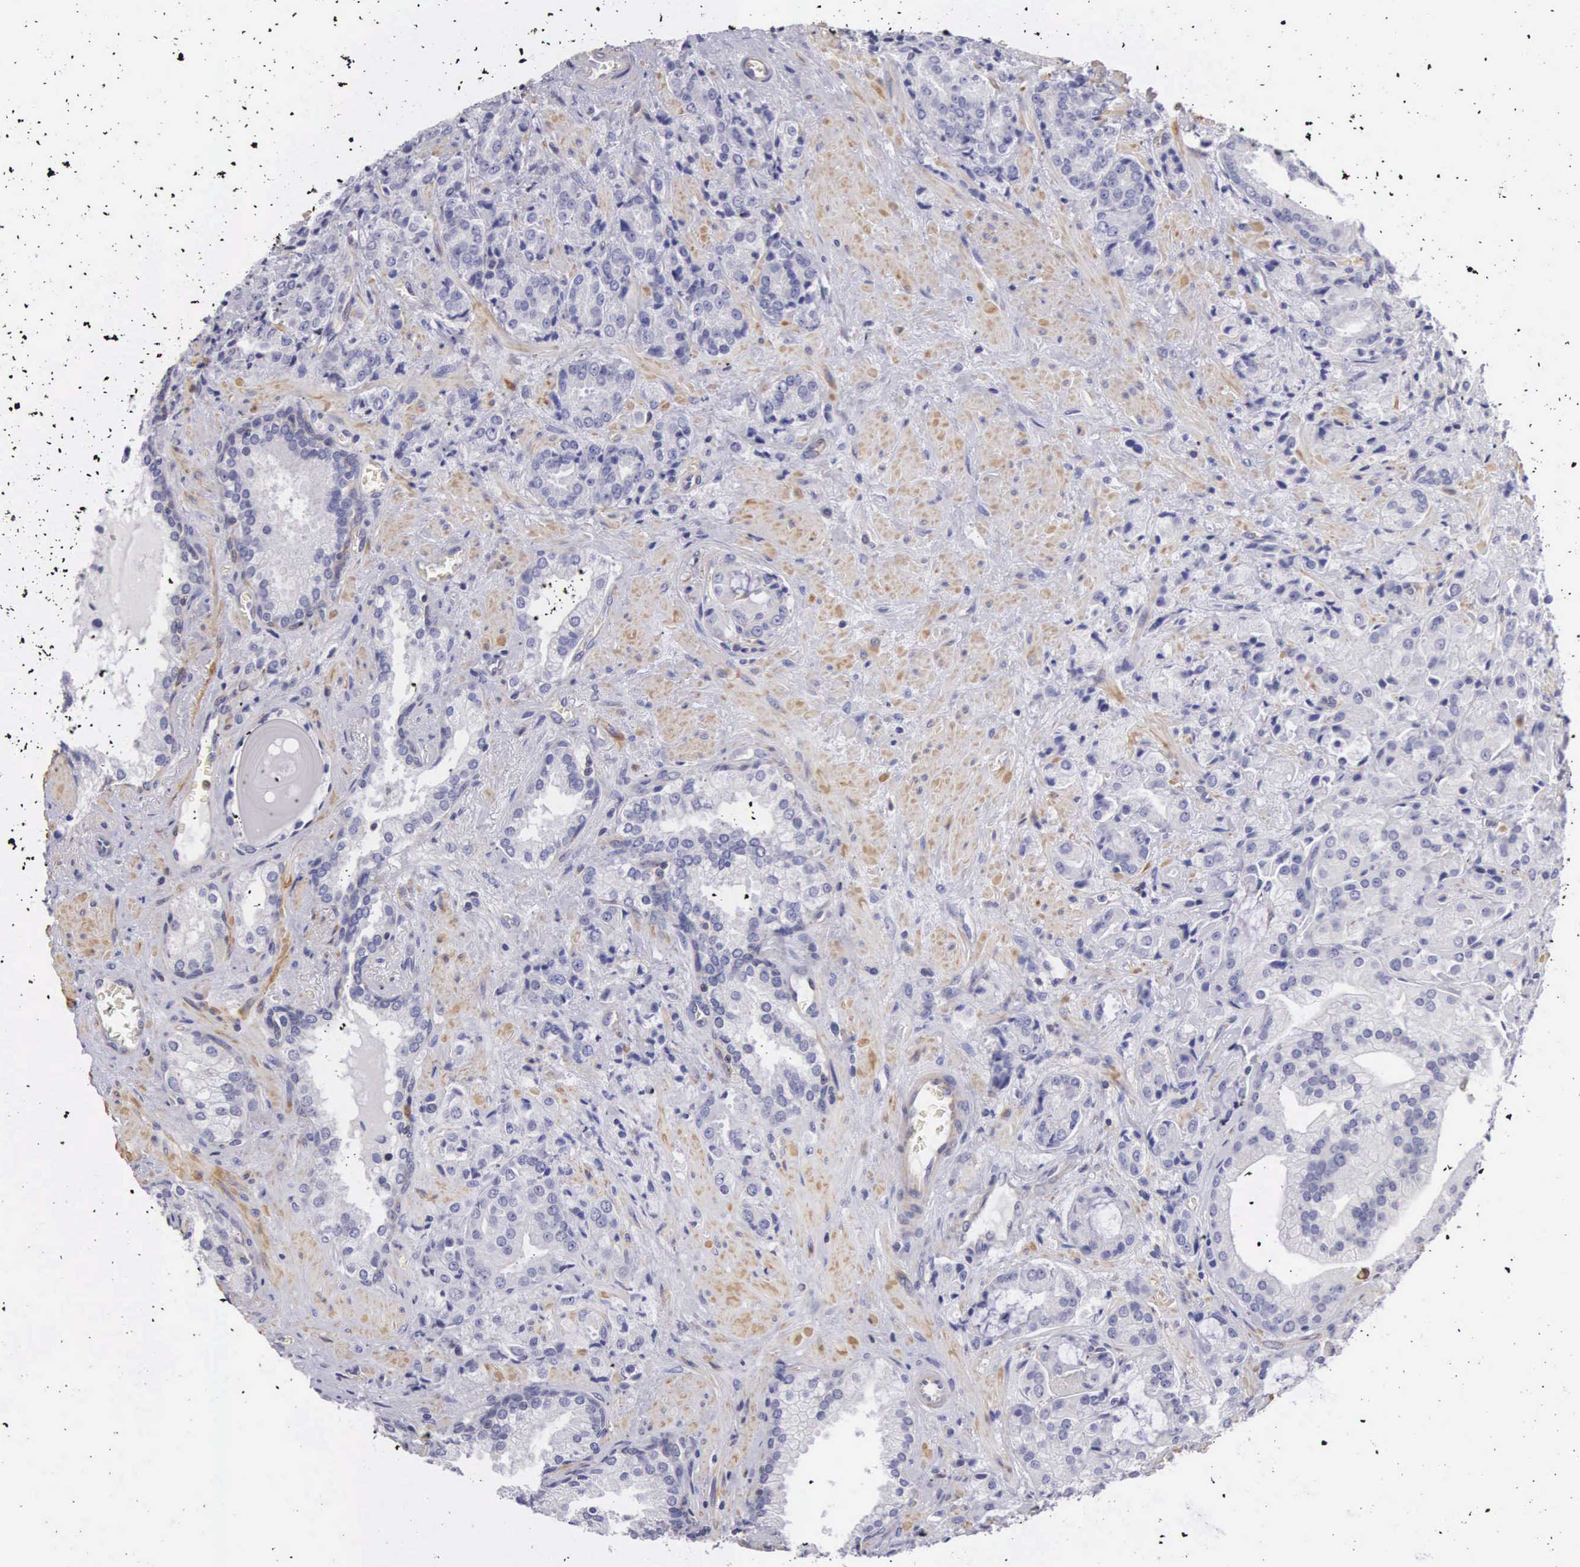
{"staining": {"intensity": "negative", "quantity": "none", "location": "none"}, "tissue": "prostate cancer", "cell_type": "Tumor cells", "image_type": "cancer", "snomed": [{"axis": "morphology", "description": "Adenocarcinoma, Medium grade"}, {"axis": "topography", "description": "Prostate"}], "caption": "Immunohistochemistry (IHC) micrograph of prostate medium-grade adenocarcinoma stained for a protein (brown), which exhibits no staining in tumor cells.", "gene": "OSBPL3", "patient": {"sex": "male", "age": 70}}